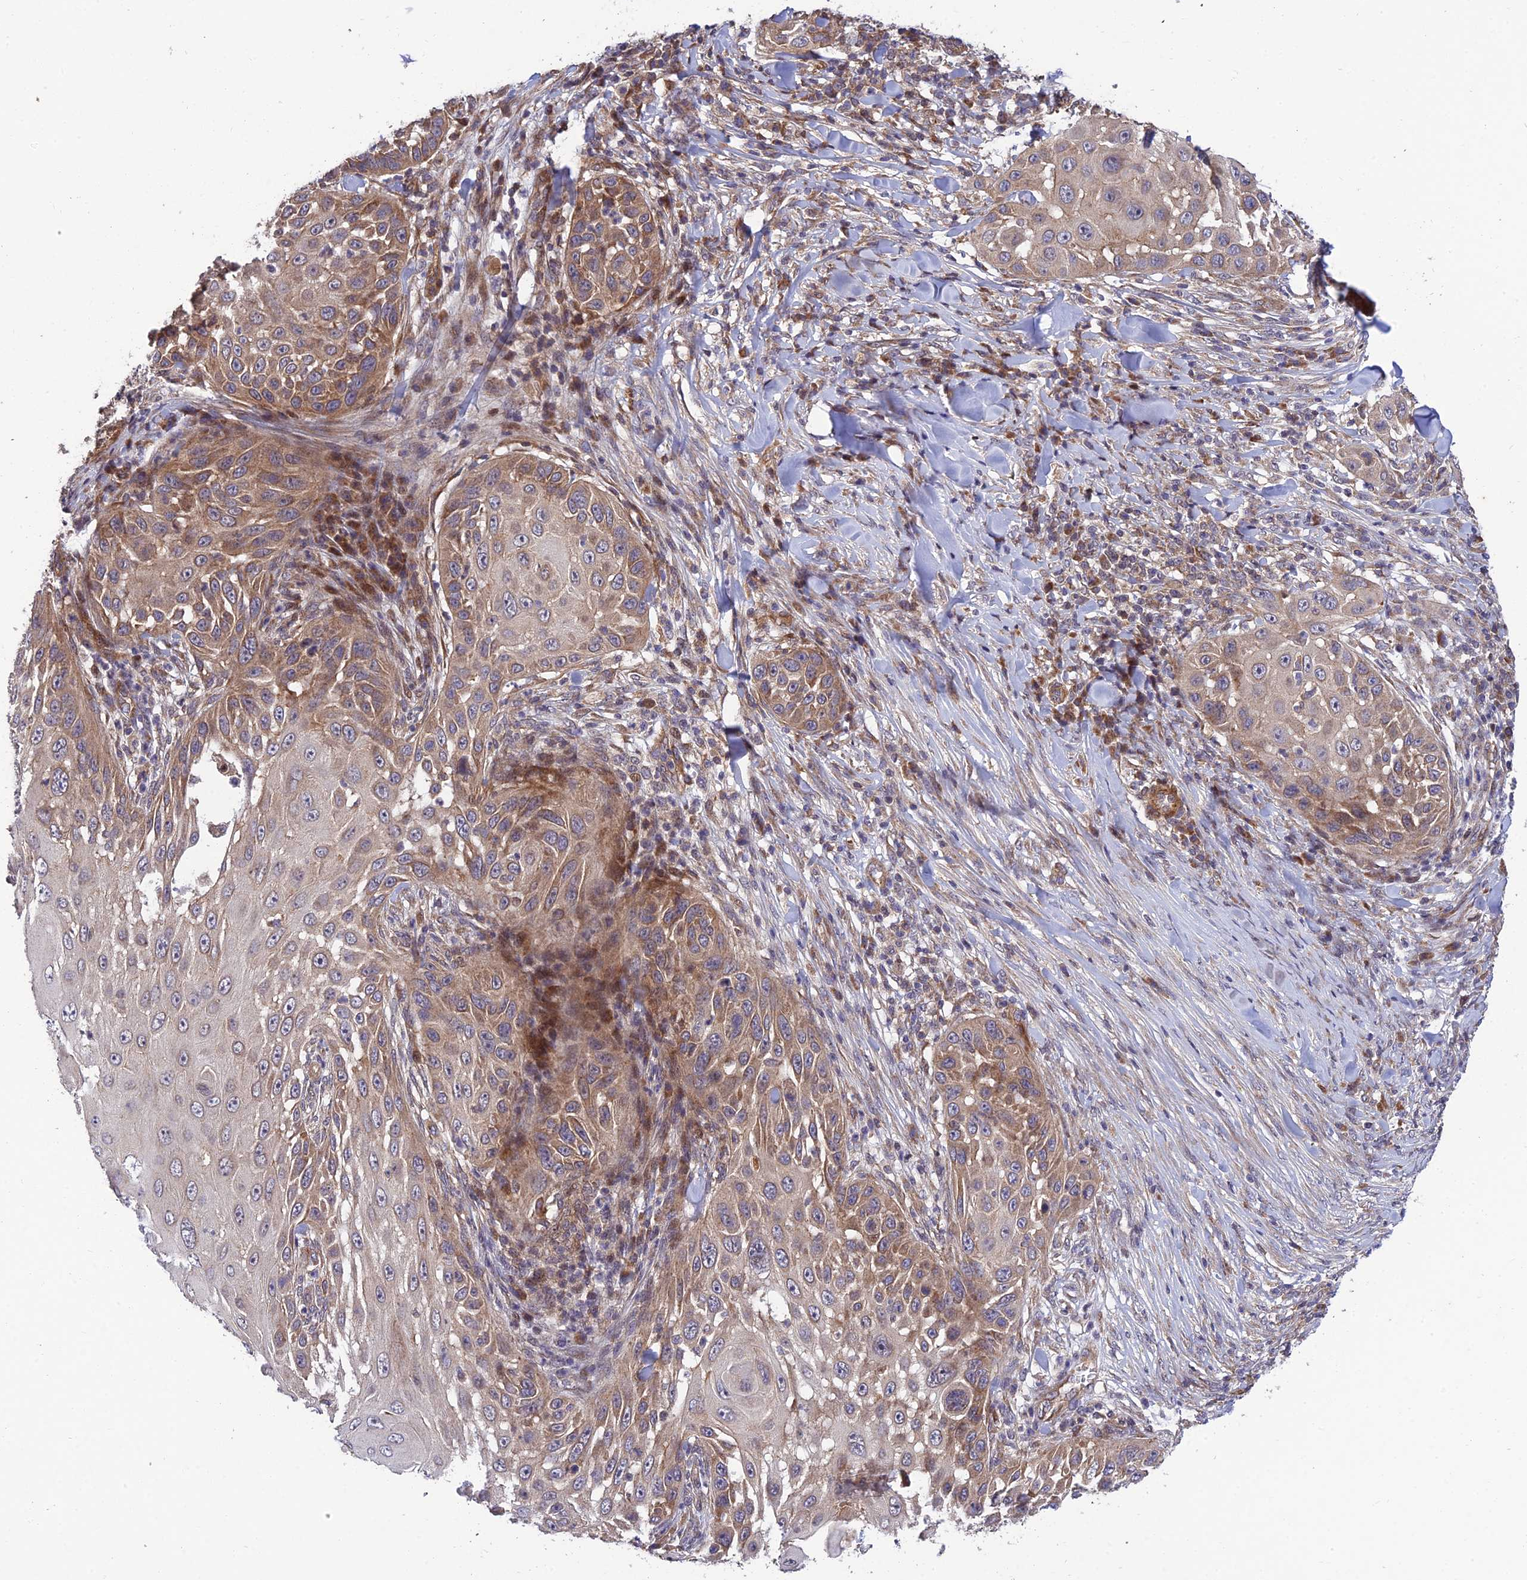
{"staining": {"intensity": "moderate", "quantity": "25%-75%", "location": "cytoplasmic/membranous"}, "tissue": "skin cancer", "cell_type": "Tumor cells", "image_type": "cancer", "snomed": [{"axis": "morphology", "description": "Squamous cell carcinoma, NOS"}, {"axis": "topography", "description": "Skin"}], "caption": "Skin squamous cell carcinoma stained with a brown dye displays moderate cytoplasmic/membranous positive expression in about 25%-75% of tumor cells.", "gene": "PLEKHG2", "patient": {"sex": "female", "age": 44}}